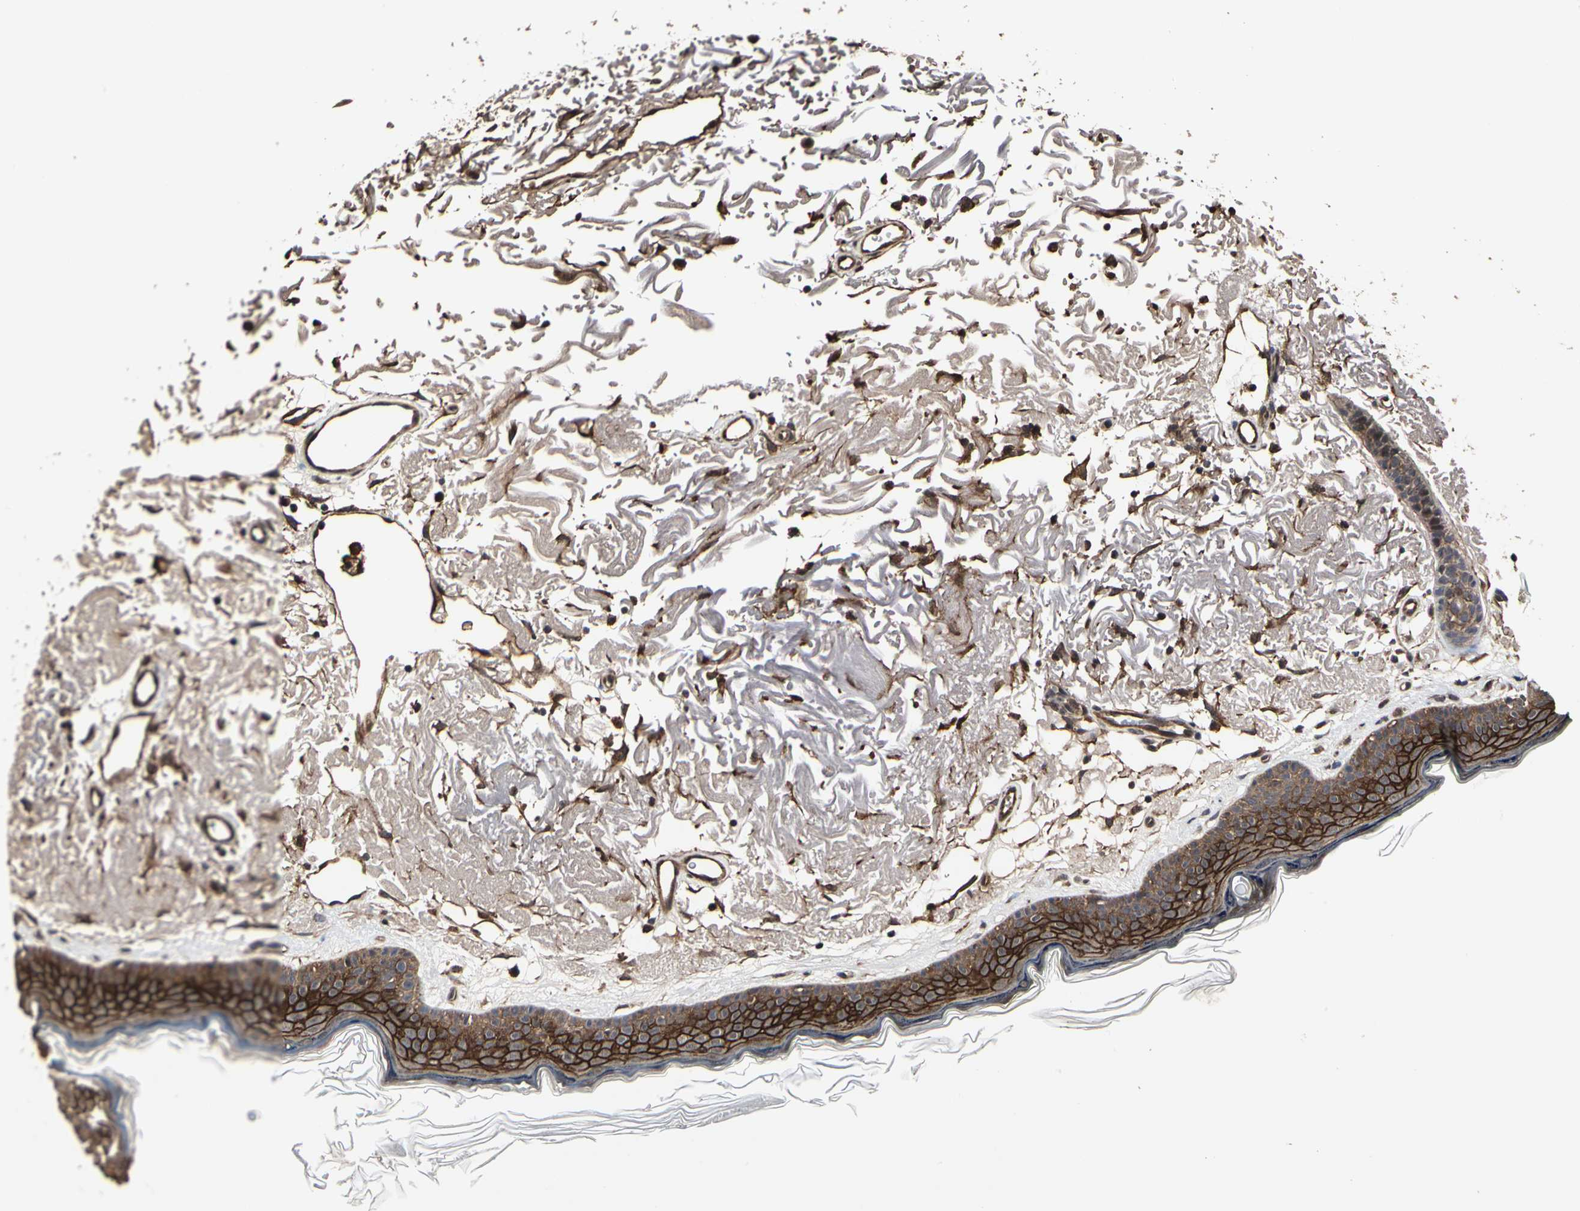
{"staining": {"intensity": "strong", "quantity": ">75%", "location": "cytoplasmic/membranous"}, "tissue": "skin", "cell_type": "Fibroblasts", "image_type": "normal", "snomed": [{"axis": "morphology", "description": "Normal tissue, NOS"}, {"axis": "topography", "description": "Skin"}], "caption": "A brown stain shows strong cytoplasmic/membranous staining of a protein in fibroblasts of unremarkable skin. (DAB = brown stain, brightfield microscopy at high magnification).", "gene": "TAOK1", "patient": {"sex": "female", "age": 90}}